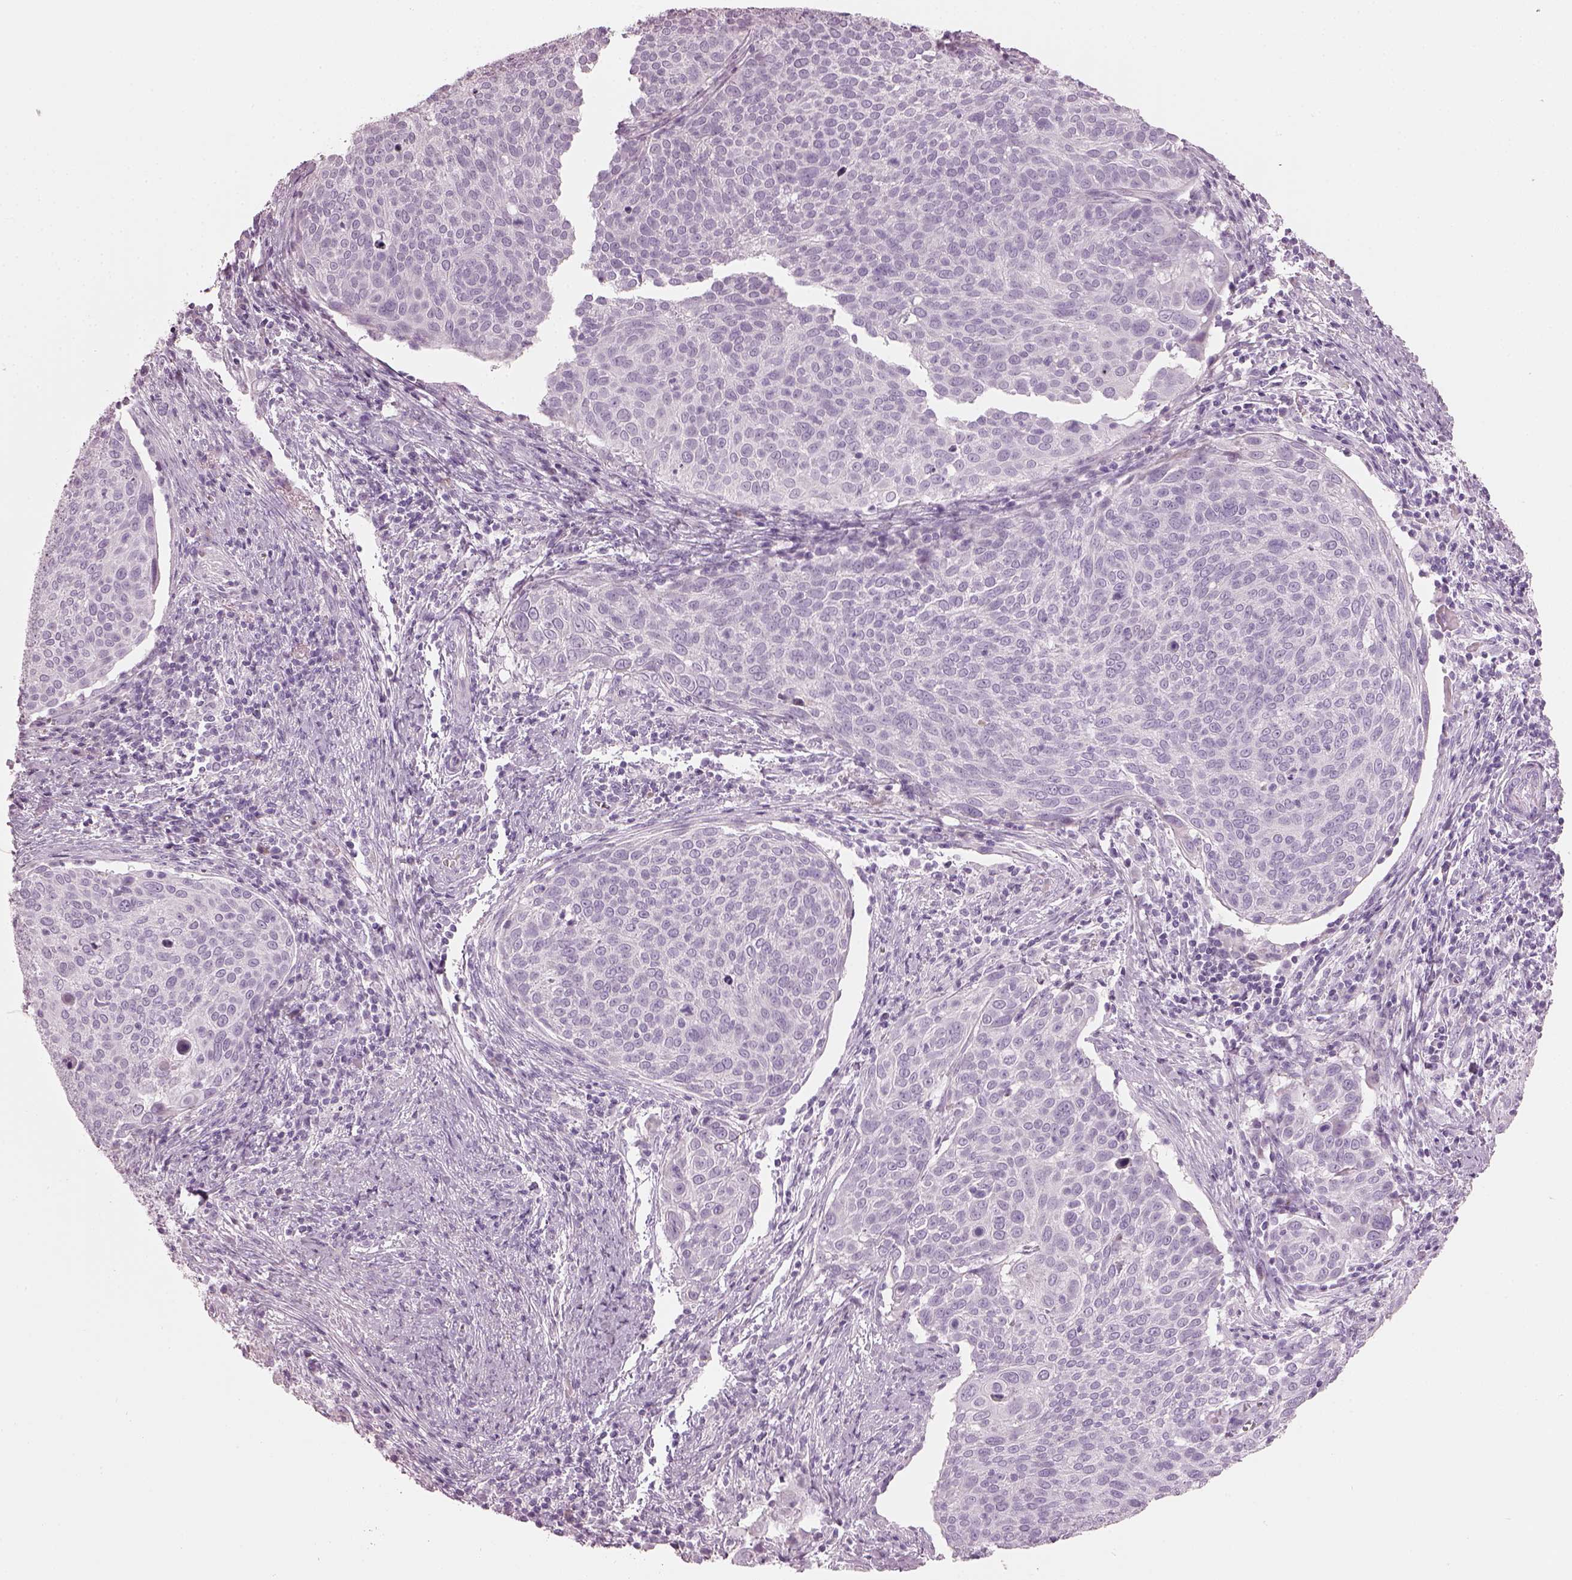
{"staining": {"intensity": "negative", "quantity": "none", "location": "none"}, "tissue": "cervical cancer", "cell_type": "Tumor cells", "image_type": "cancer", "snomed": [{"axis": "morphology", "description": "Squamous cell carcinoma, NOS"}, {"axis": "topography", "description": "Cervix"}], "caption": "An IHC histopathology image of cervical cancer is shown. There is no staining in tumor cells of cervical cancer. The staining is performed using DAB brown chromogen with nuclei counter-stained in using hematoxylin.", "gene": "HYDIN", "patient": {"sex": "female", "age": 39}}